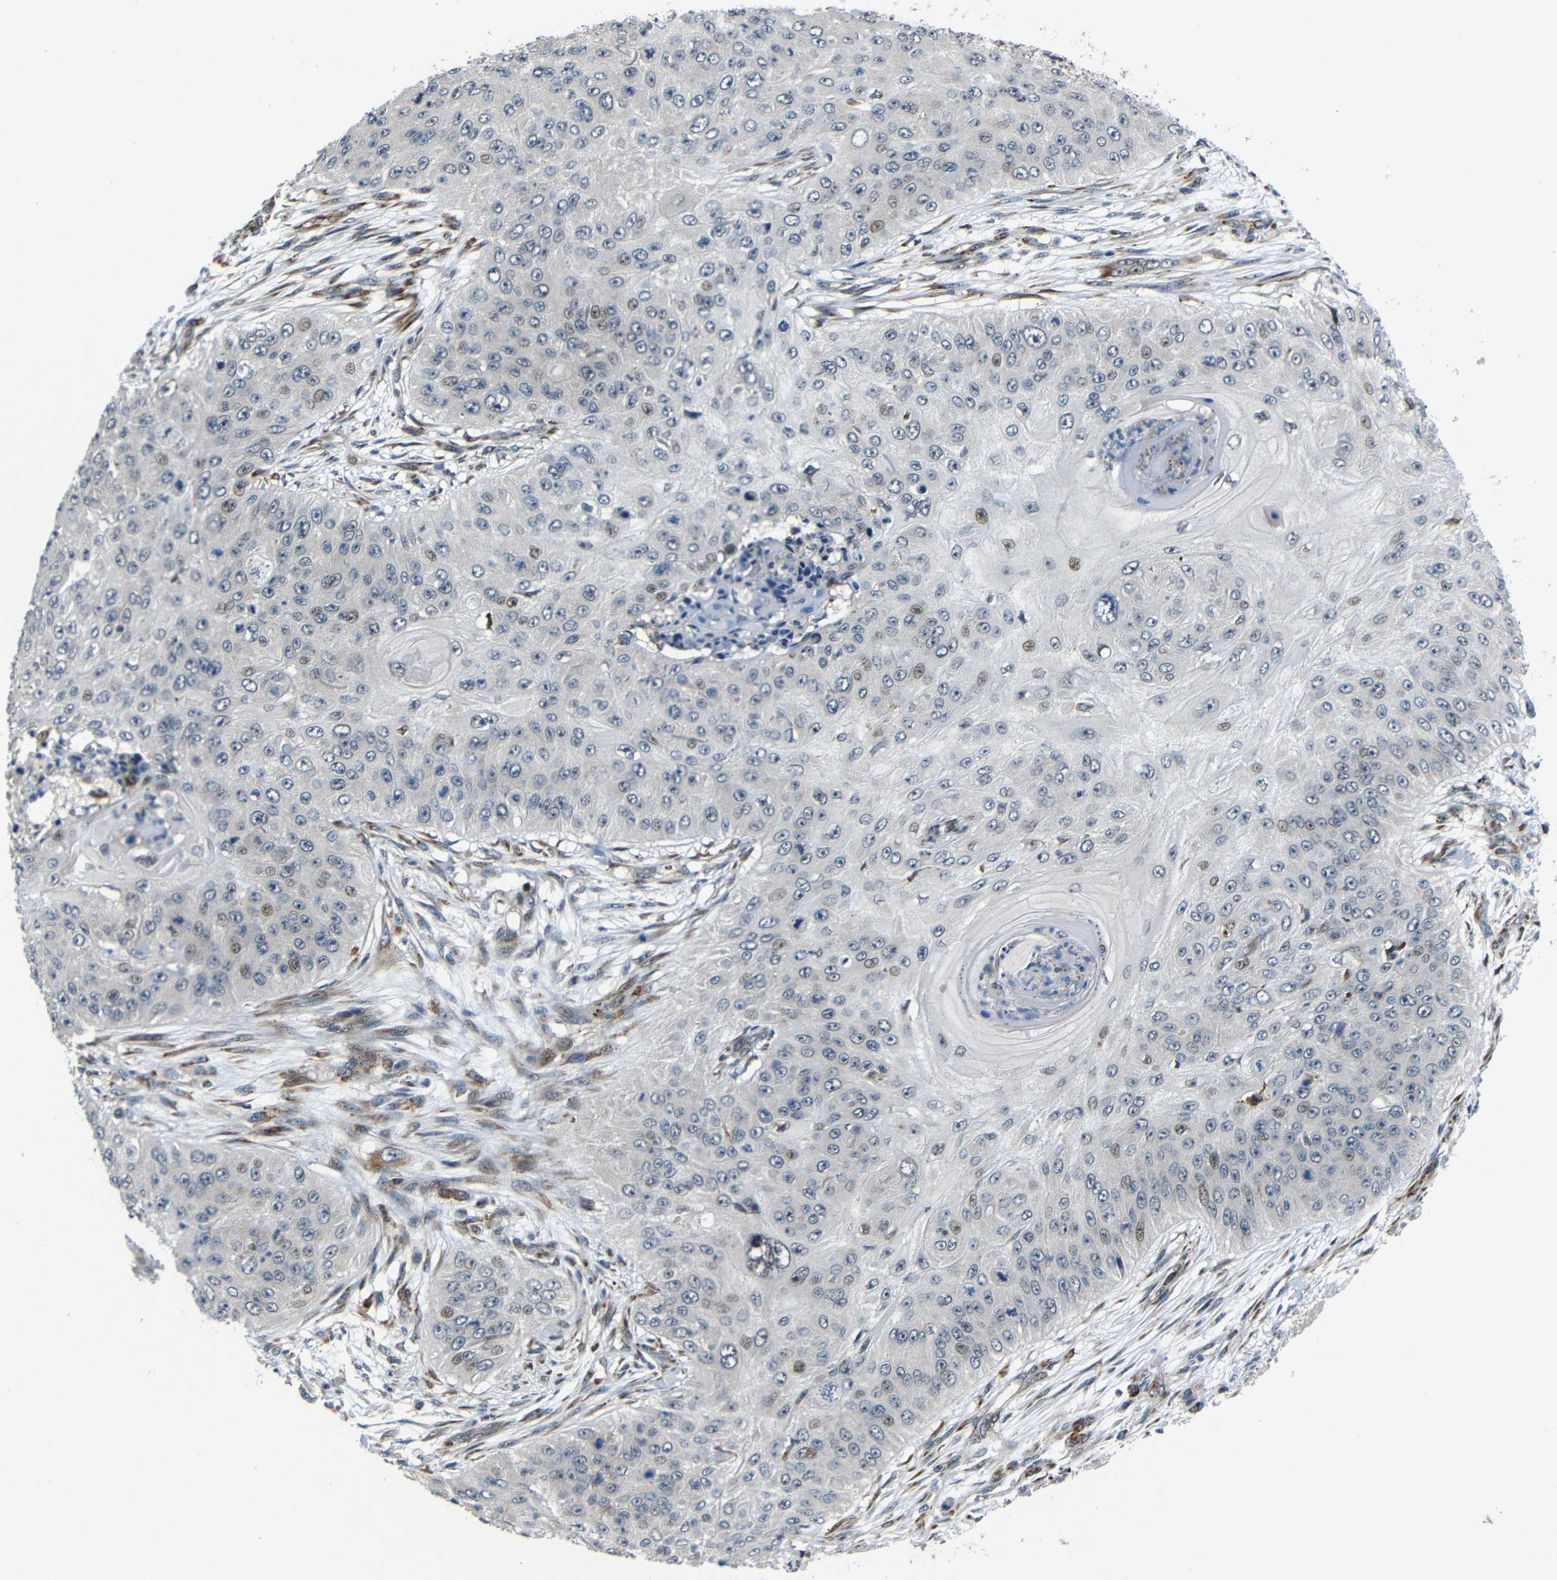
{"staining": {"intensity": "weak", "quantity": "<25%", "location": "nuclear"}, "tissue": "skin cancer", "cell_type": "Tumor cells", "image_type": "cancer", "snomed": [{"axis": "morphology", "description": "Squamous cell carcinoma, NOS"}, {"axis": "topography", "description": "Skin"}], "caption": "This histopathology image is of skin cancer stained with IHC to label a protein in brown with the nuclei are counter-stained blue. There is no positivity in tumor cells.", "gene": "SYDE1", "patient": {"sex": "female", "age": 80}}